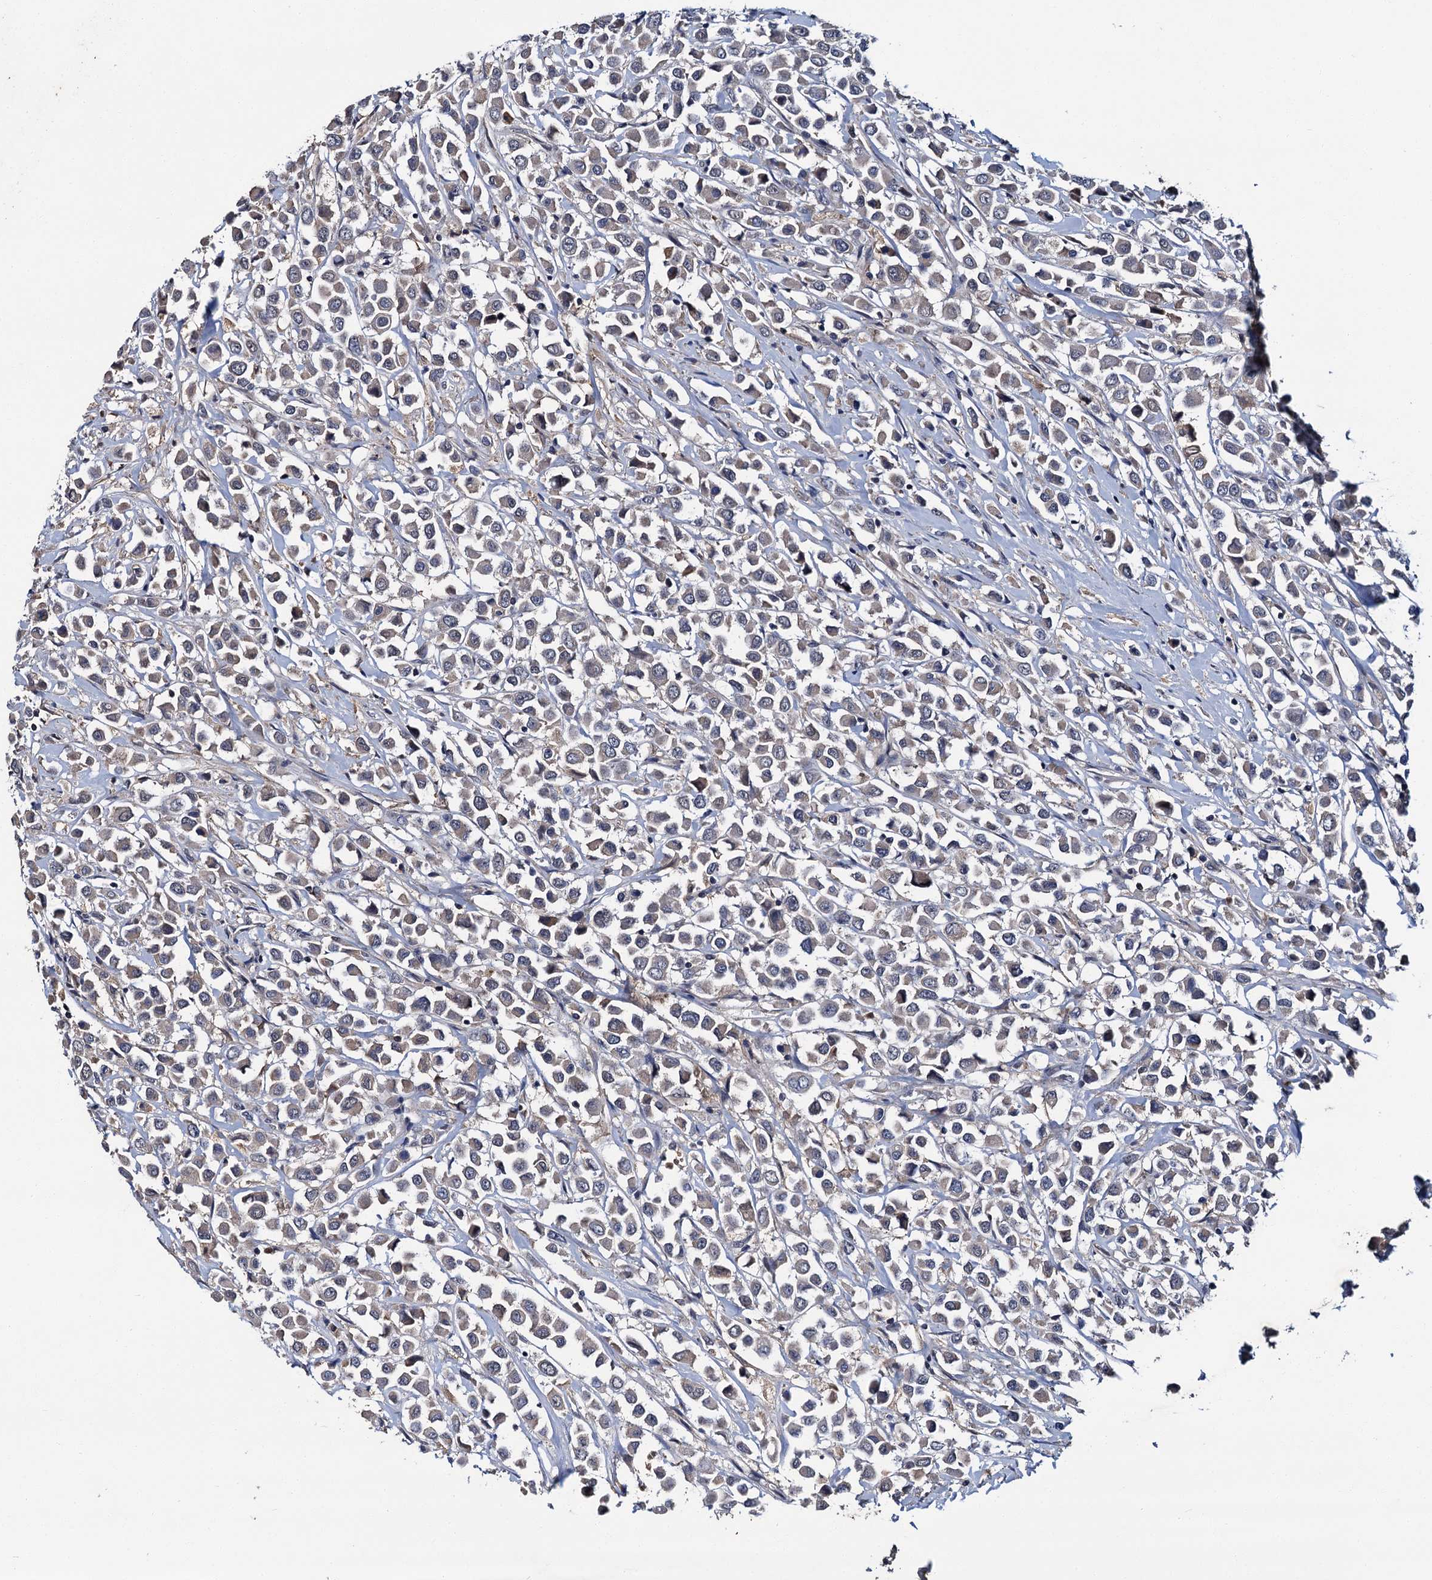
{"staining": {"intensity": "weak", "quantity": "25%-75%", "location": "cytoplasmic/membranous"}, "tissue": "breast cancer", "cell_type": "Tumor cells", "image_type": "cancer", "snomed": [{"axis": "morphology", "description": "Duct carcinoma"}, {"axis": "topography", "description": "Breast"}], "caption": "Immunohistochemical staining of human invasive ductal carcinoma (breast) displays low levels of weak cytoplasmic/membranous protein positivity in about 25%-75% of tumor cells. (IHC, brightfield microscopy, high magnification).", "gene": "SLC46A3", "patient": {"sex": "female", "age": 61}}